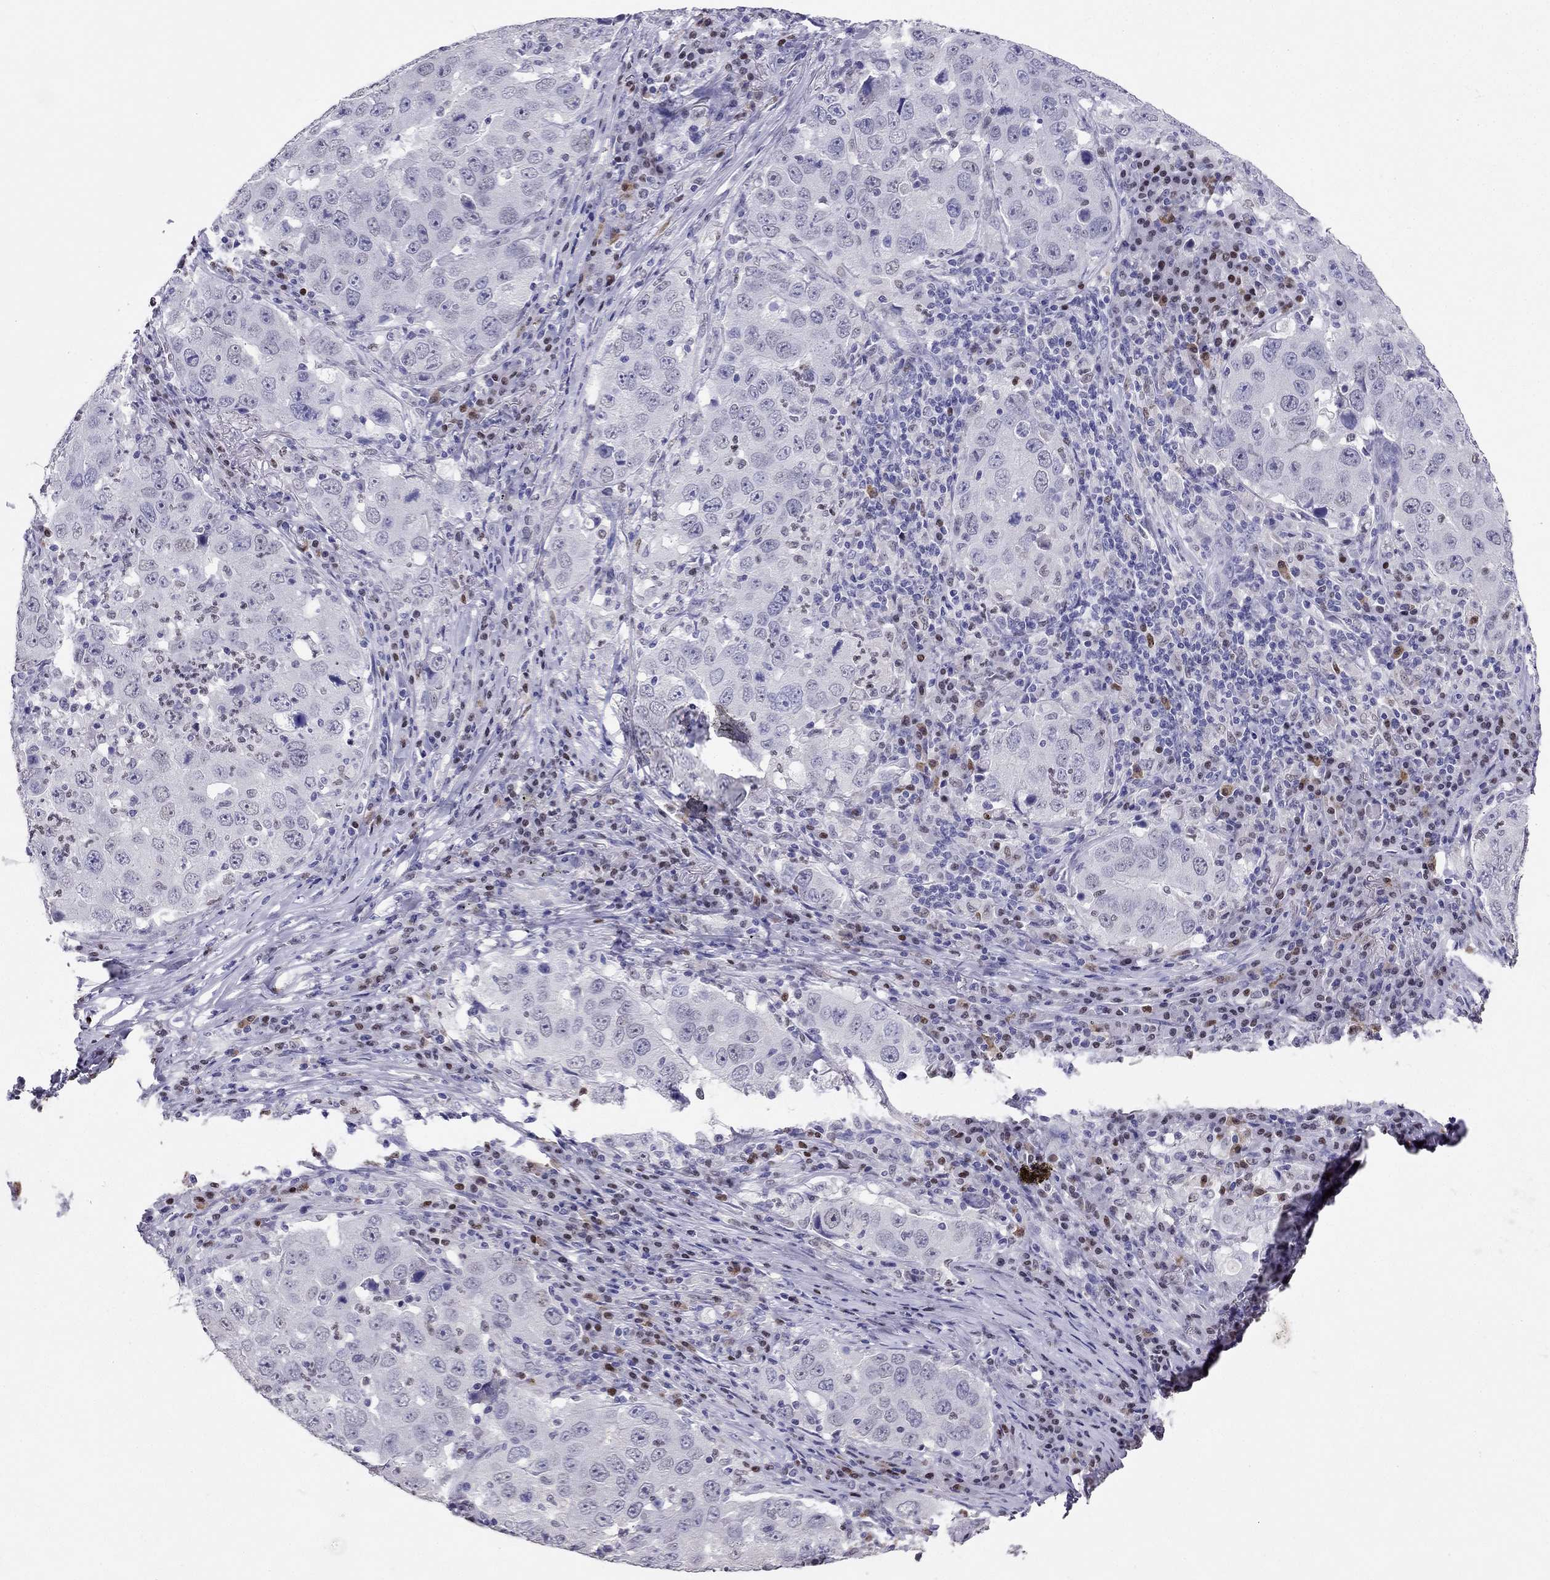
{"staining": {"intensity": "negative", "quantity": "none", "location": "none"}, "tissue": "lung cancer", "cell_type": "Tumor cells", "image_type": "cancer", "snomed": [{"axis": "morphology", "description": "Adenocarcinoma, NOS"}, {"axis": "topography", "description": "Lung"}], "caption": "DAB (3,3'-diaminobenzidine) immunohistochemical staining of human lung cancer (adenocarcinoma) displays no significant staining in tumor cells.", "gene": "ARID3A", "patient": {"sex": "male", "age": 73}}